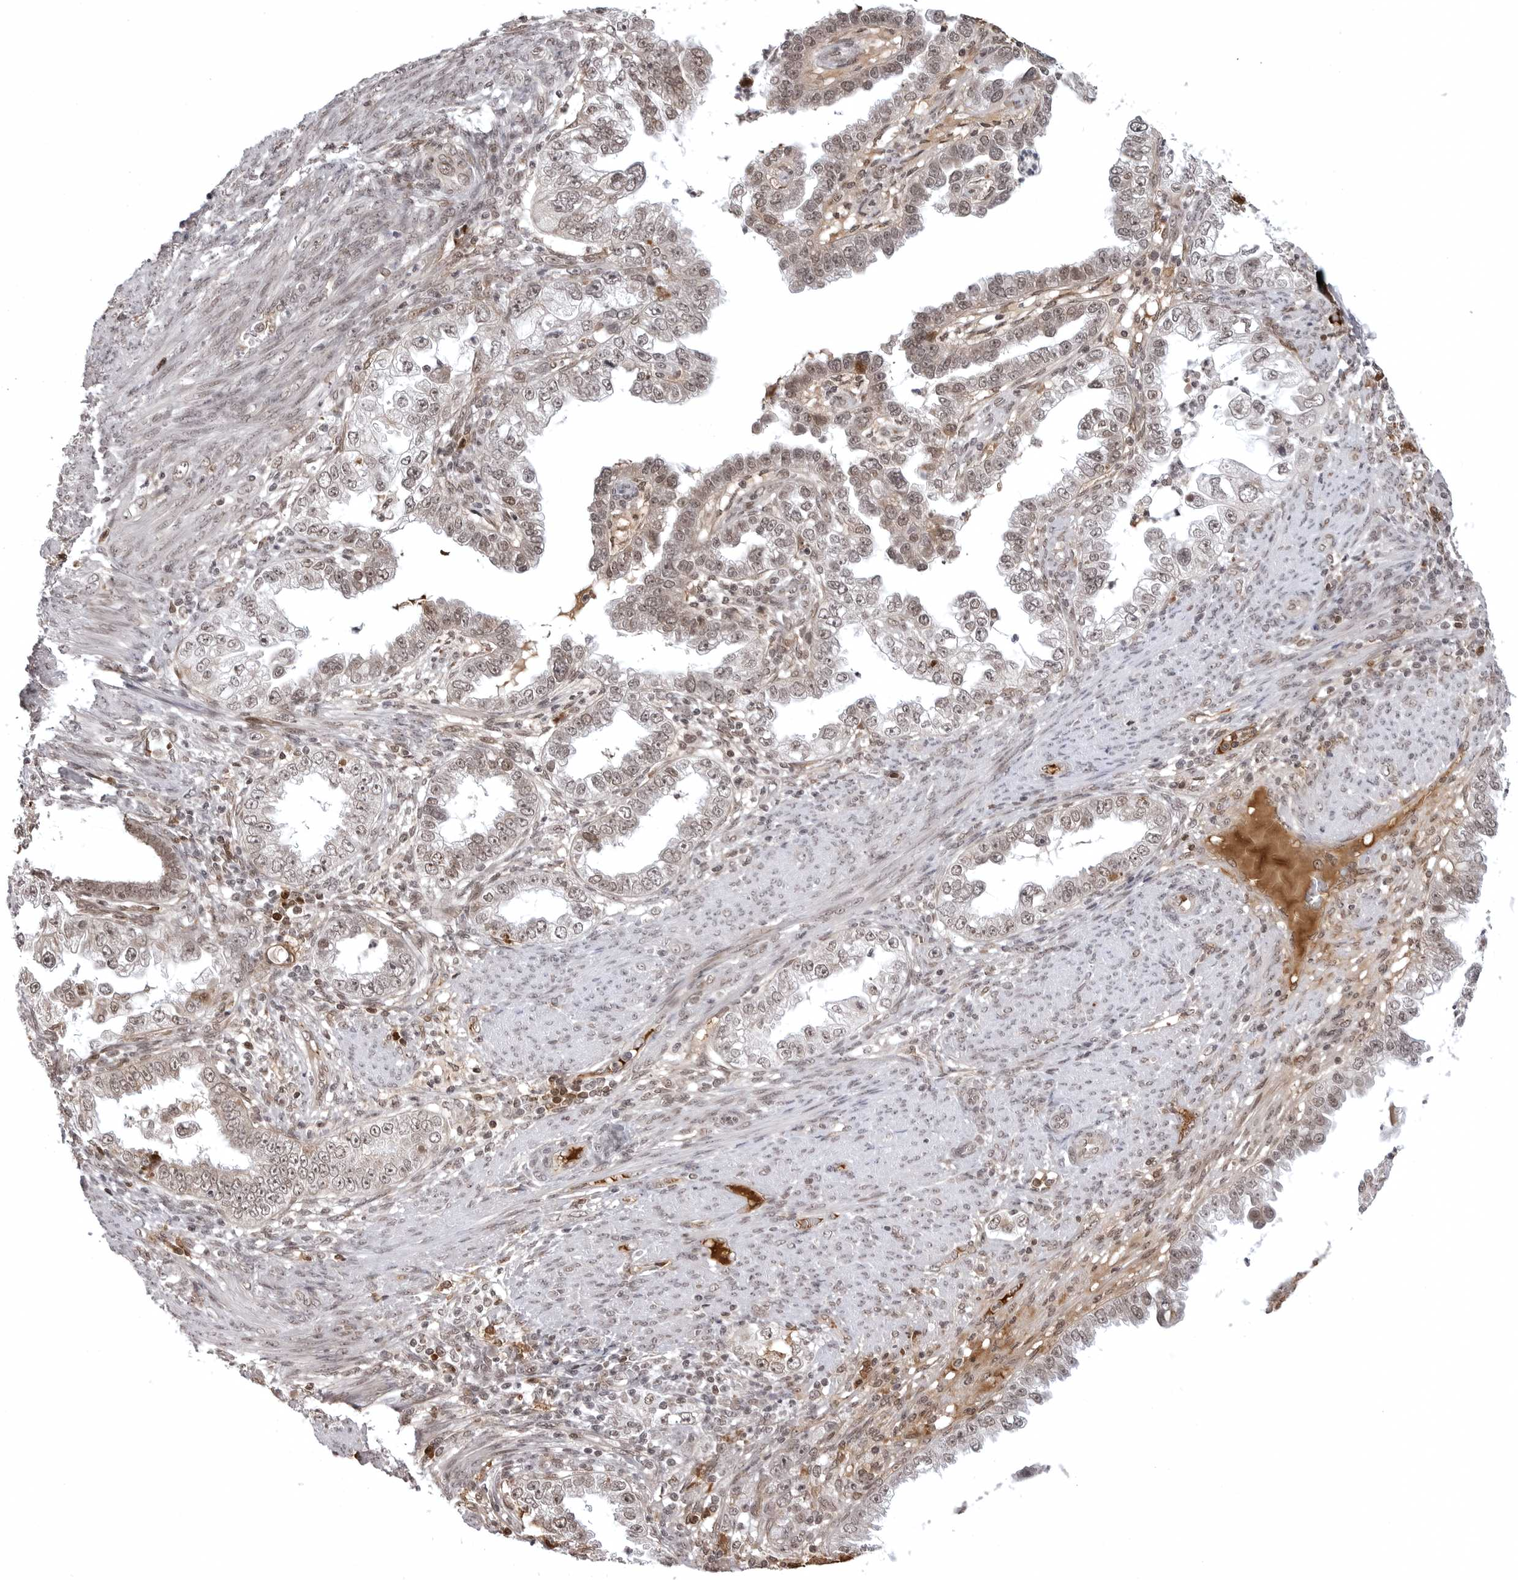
{"staining": {"intensity": "moderate", "quantity": "25%-75%", "location": "nuclear"}, "tissue": "endometrial cancer", "cell_type": "Tumor cells", "image_type": "cancer", "snomed": [{"axis": "morphology", "description": "Adenocarcinoma, NOS"}, {"axis": "topography", "description": "Endometrium"}], "caption": "Immunohistochemical staining of human endometrial adenocarcinoma displays medium levels of moderate nuclear staining in about 25%-75% of tumor cells.", "gene": "PHF3", "patient": {"sex": "female", "age": 85}}